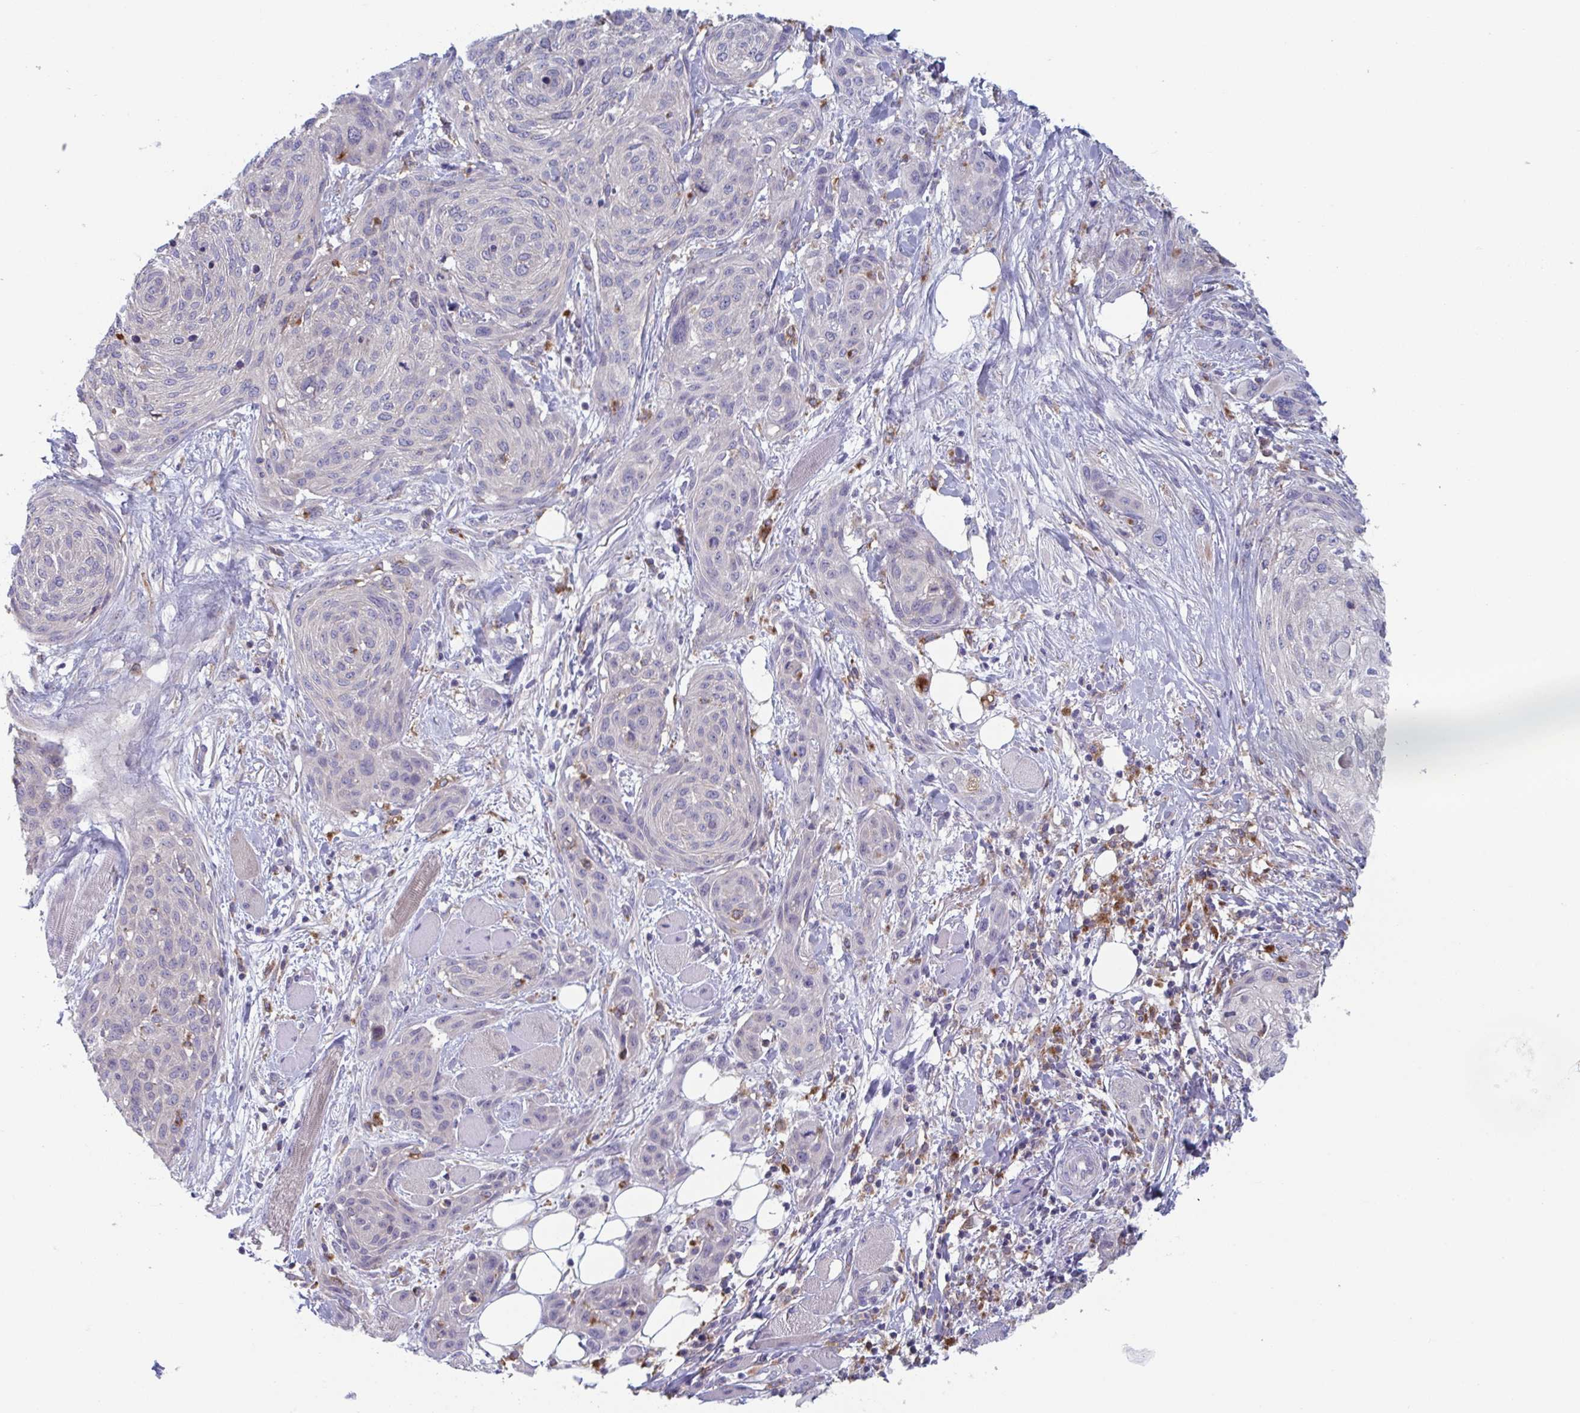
{"staining": {"intensity": "negative", "quantity": "none", "location": "none"}, "tissue": "skin cancer", "cell_type": "Tumor cells", "image_type": "cancer", "snomed": [{"axis": "morphology", "description": "Squamous cell carcinoma, NOS"}, {"axis": "topography", "description": "Skin"}], "caption": "Immunohistochemistry (IHC) histopathology image of human squamous cell carcinoma (skin) stained for a protein (brown), which shows no expression in tumor cells.", "gene": "NIPSNAP1", "patient": {"sex": "female", "age": 87}}